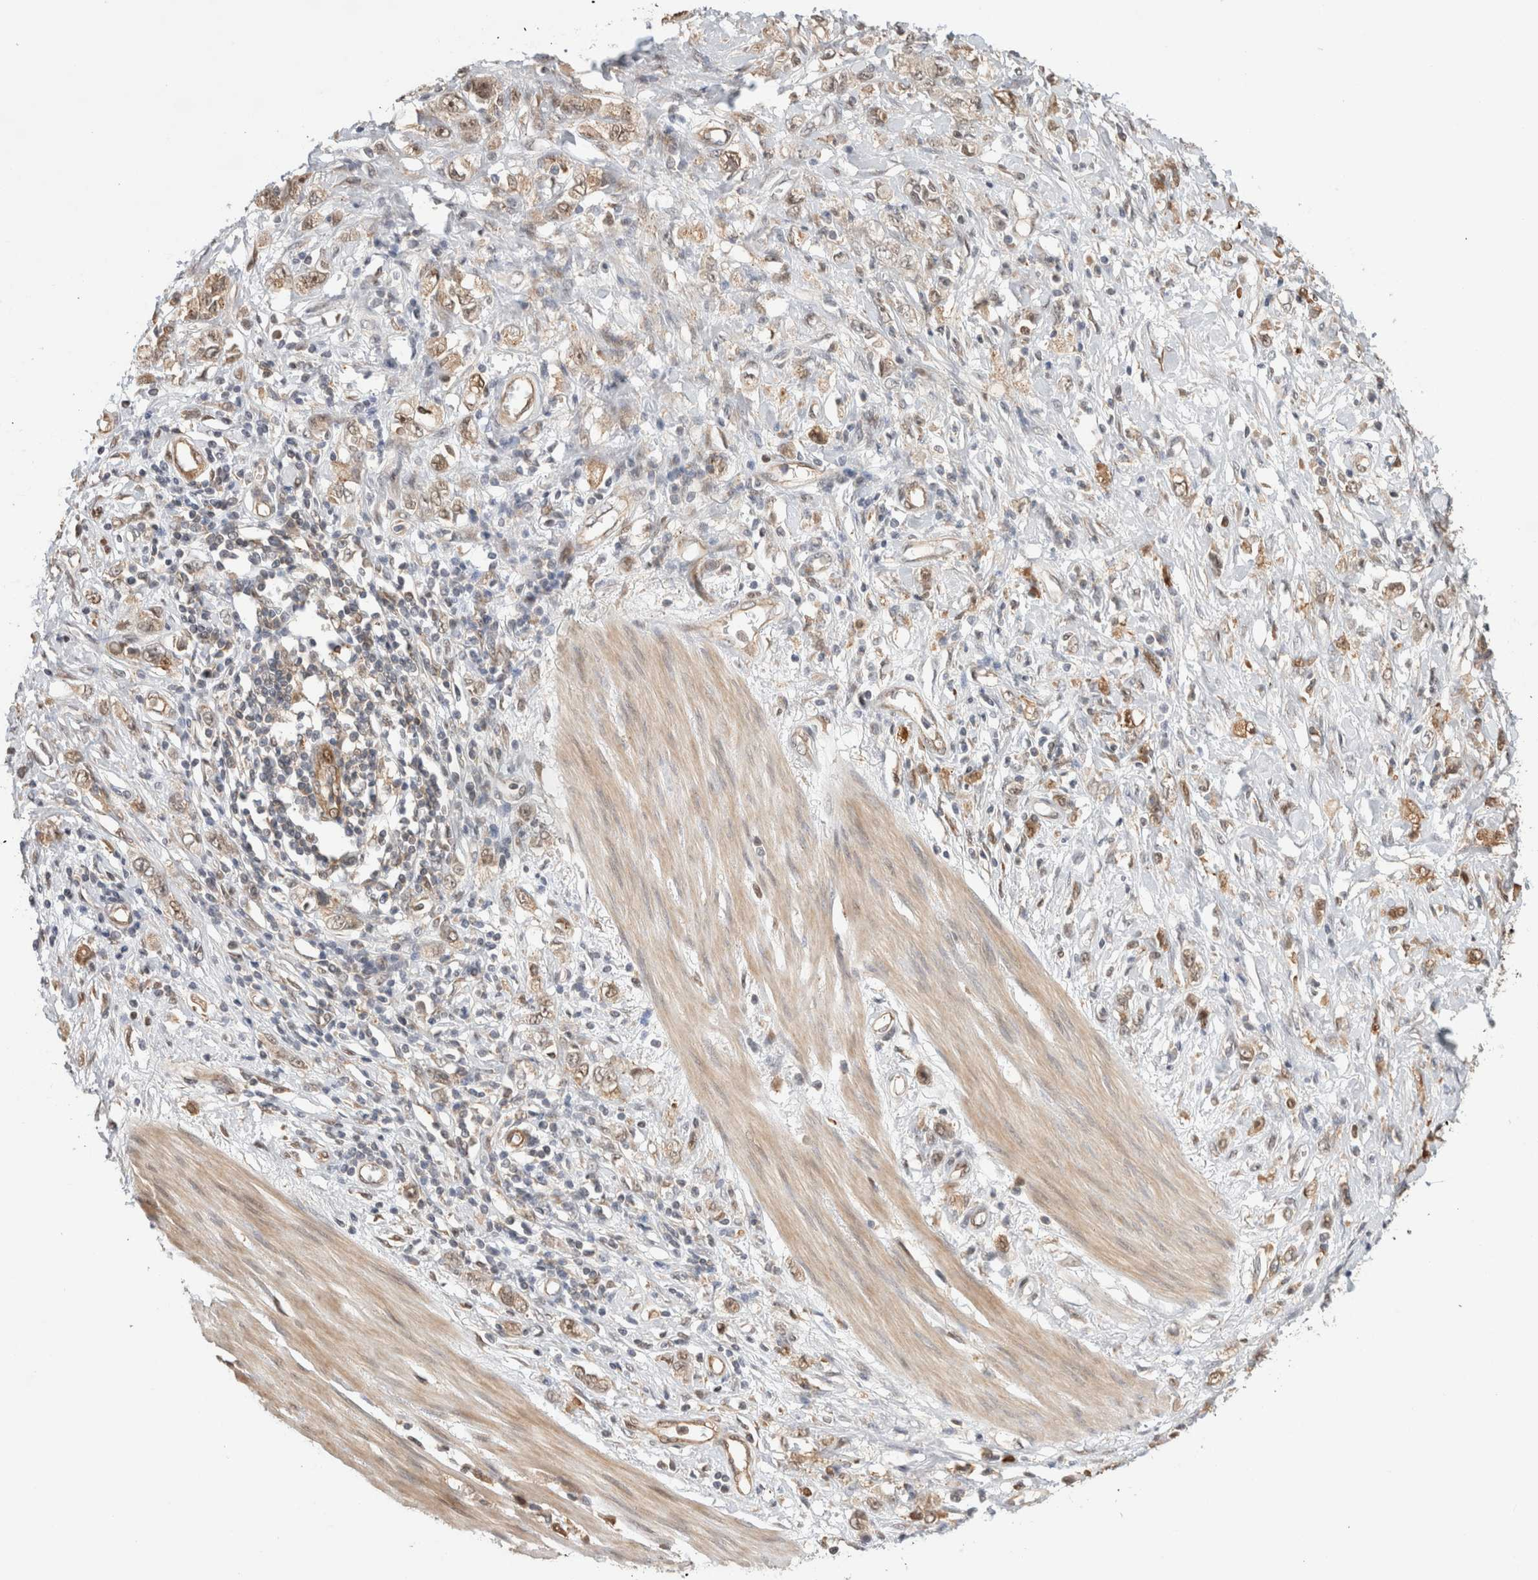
{"staining": {"intensity": "weak", "quantity": "25%-75%", "location": "cytoplasmic/membranous"}, "tissue": "stomach cancer", "cell_type": "Tumor cells", "image_type": "cancer", "snomed": [{"axis": "morphology", "description": "Adenocarcinoma, NOS"}, {"axis": "topography", "description": "Stomach"}], "caption": "Immunohistochemical staining of human stomach cancer (adenocarcinoma) exhibits weak cytoplasmic/membranous protein positivity in about 25%-75% of tumor cells. The staining was performed using DAB, with brown indicating positive protein expression. Nuclei are stained blue with hematoxylin.", "gene": "OTUD6B", "patient": {"sex": "female", "age": 76}}